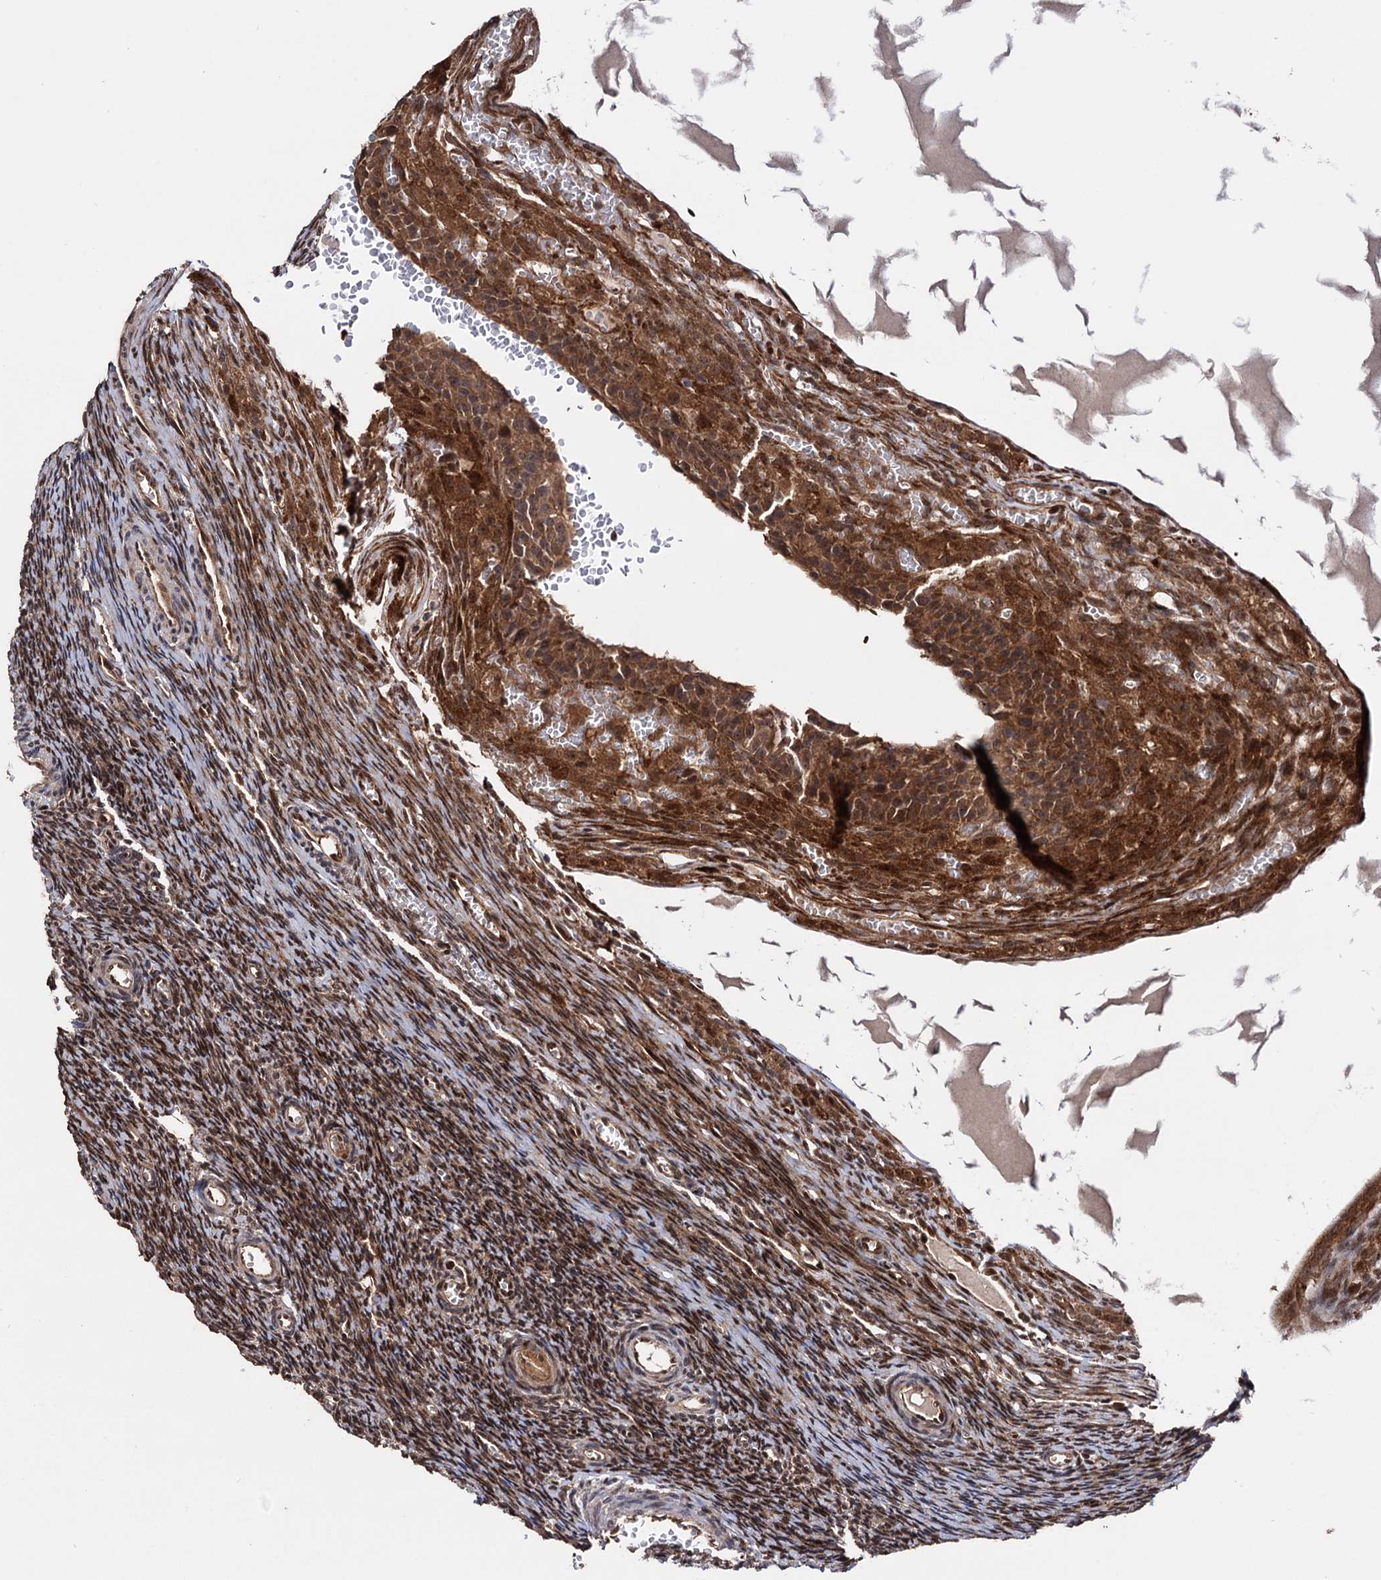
{"staining": {"intensity": "moderate", "quantity": ">75%", "location": "cytoplasmic/membranous,nuclear"}, "tissue": "ovary", "cell_type": "Ovarian stroma cells", "image_type": "normal", "snomed": [{"axis": "morphology", "description": "Normal tissue, NOS"}, {"axis": "topography", "description": "Ovary"}], "caption": "High-magnification brightfield microscopy of unremarkable ovary stained with DAB (3,3'-diaminobenzidine) (brown) and counterstained with hematoxylin (blue). ovarian stroma cells exhibit moderate cytoplasmic/membranous,nuclear staining is seen in about>75% of cells. (DAB IHC with brightfield microscopy, high magnification).", "gene": "PIGB", "patient": {"sex": "female", "age": 39}}